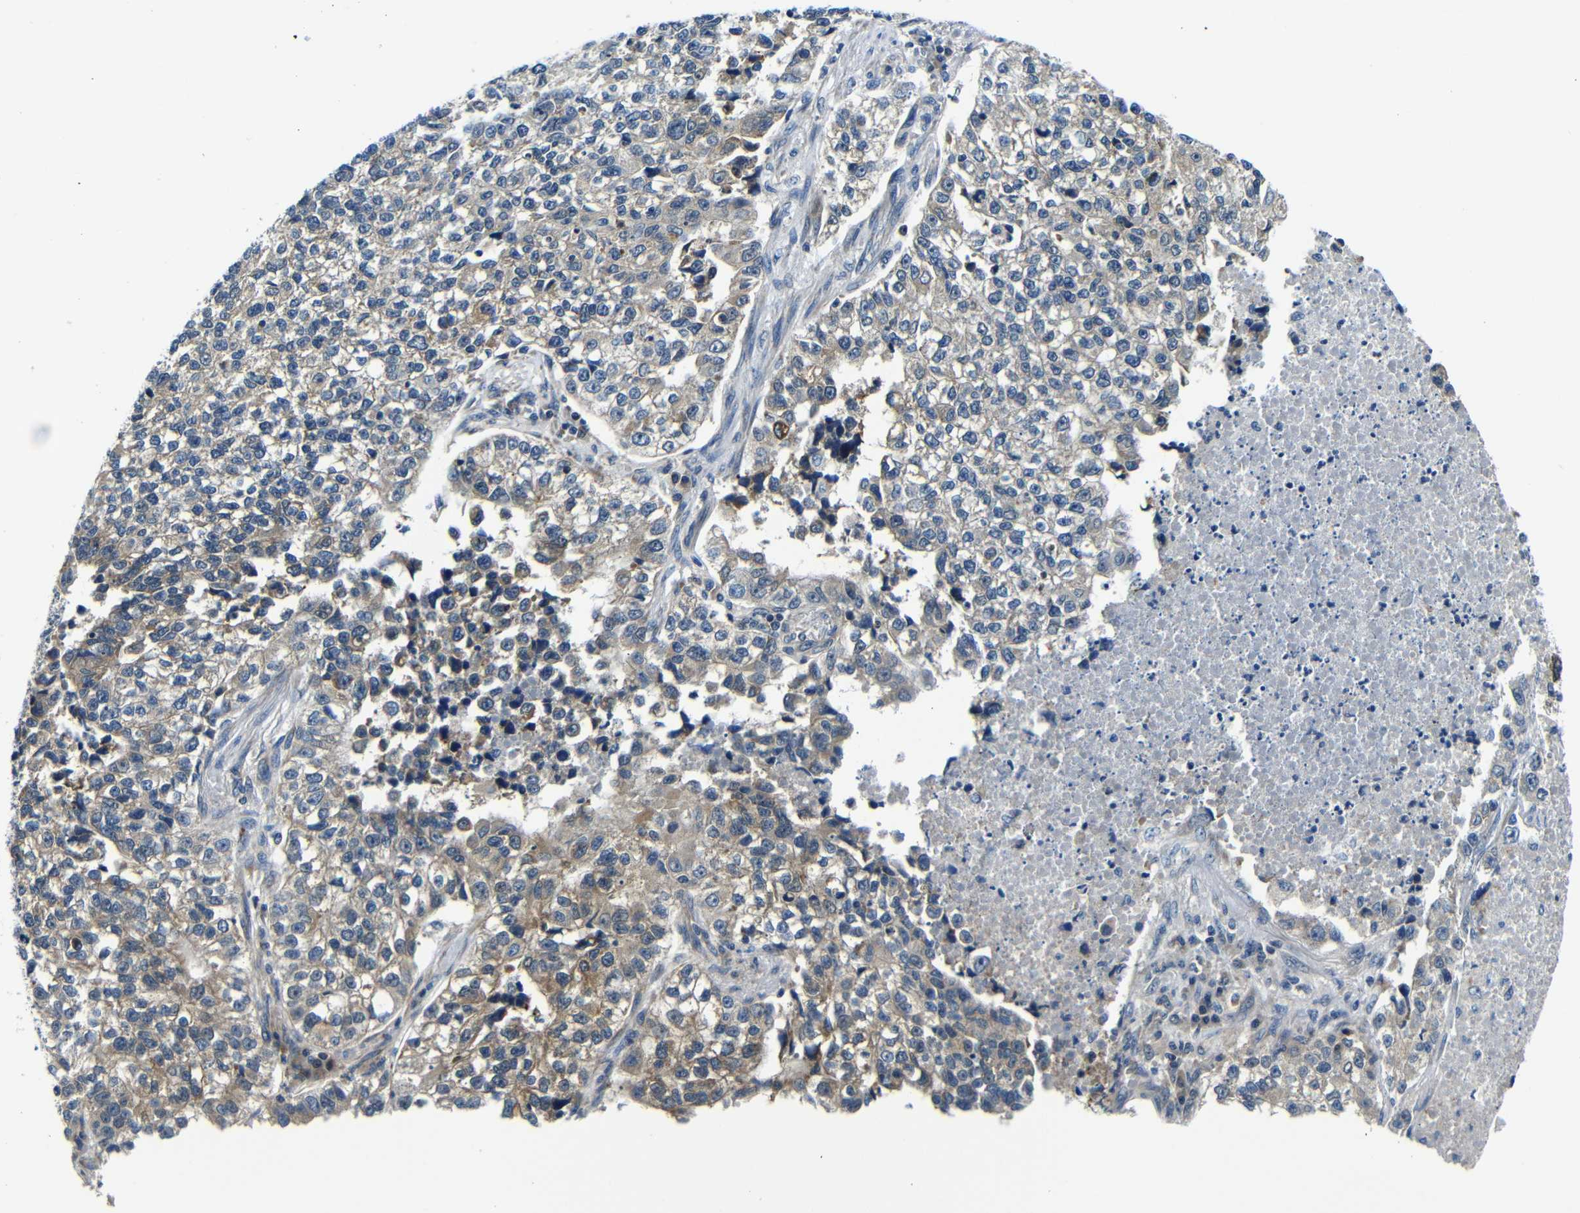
{"staining": {"intensity": "weak", "quantity": ">75%", "location": "cytoplasmic/membranous"}, "tissue": "lung cancer", "cell_type": "Tumor cells", "image_type": "cancer", "snomed": [{"axis": "morphology", "description": "Adenocarcinoma, NOS"}, {"axis": "topography", "description": "Lung"}], "caption": "Weak cytoplasmic/membranous expression for a protein is identified in about >75% of tumor cells of adenocarcinoma (lung) using IHC.", "gene": "FKBP14", "patient": {"sex": "male", "age": 49}}